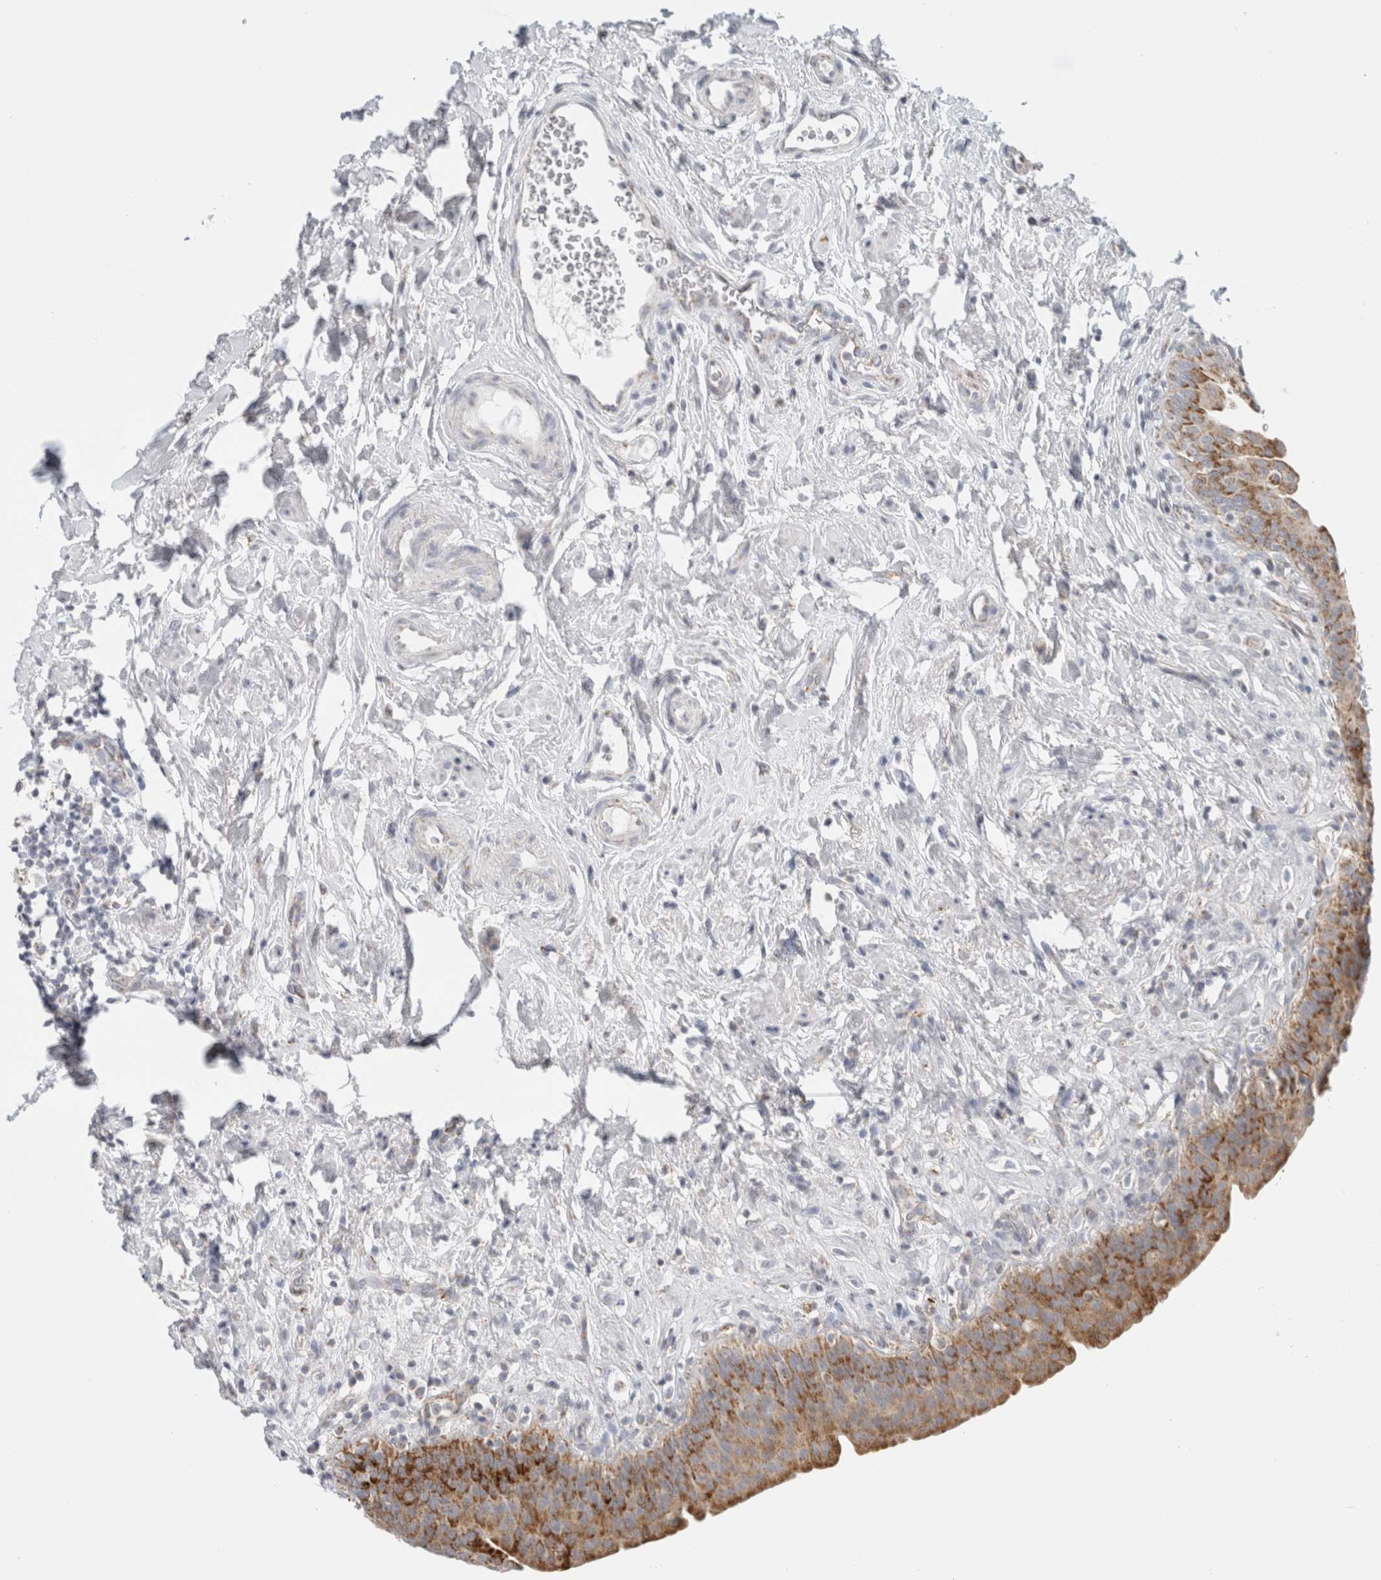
{"staining": {"intensity": "strong", "quantity": ">75%", "location": "cytoplasmic/membranous"}, "tissue": "urinary bladder", "cell_type": "Urothelial cells", "image_type": "normal", "snomed": [{"axis": "morphology", "description": "Normal tissue, NOS"}, {"axis": "topography", "description": "Urinary bladder"}], "caption": "Immunohistochemical staining of unremarkable urinary bladder exhibits >75% levels of strong cytoplasmic/membranous protein expression in approximately >75% of urothelial cells.", "gene": "FAHD1", "patient": {"sex": "male", "age": 83}}